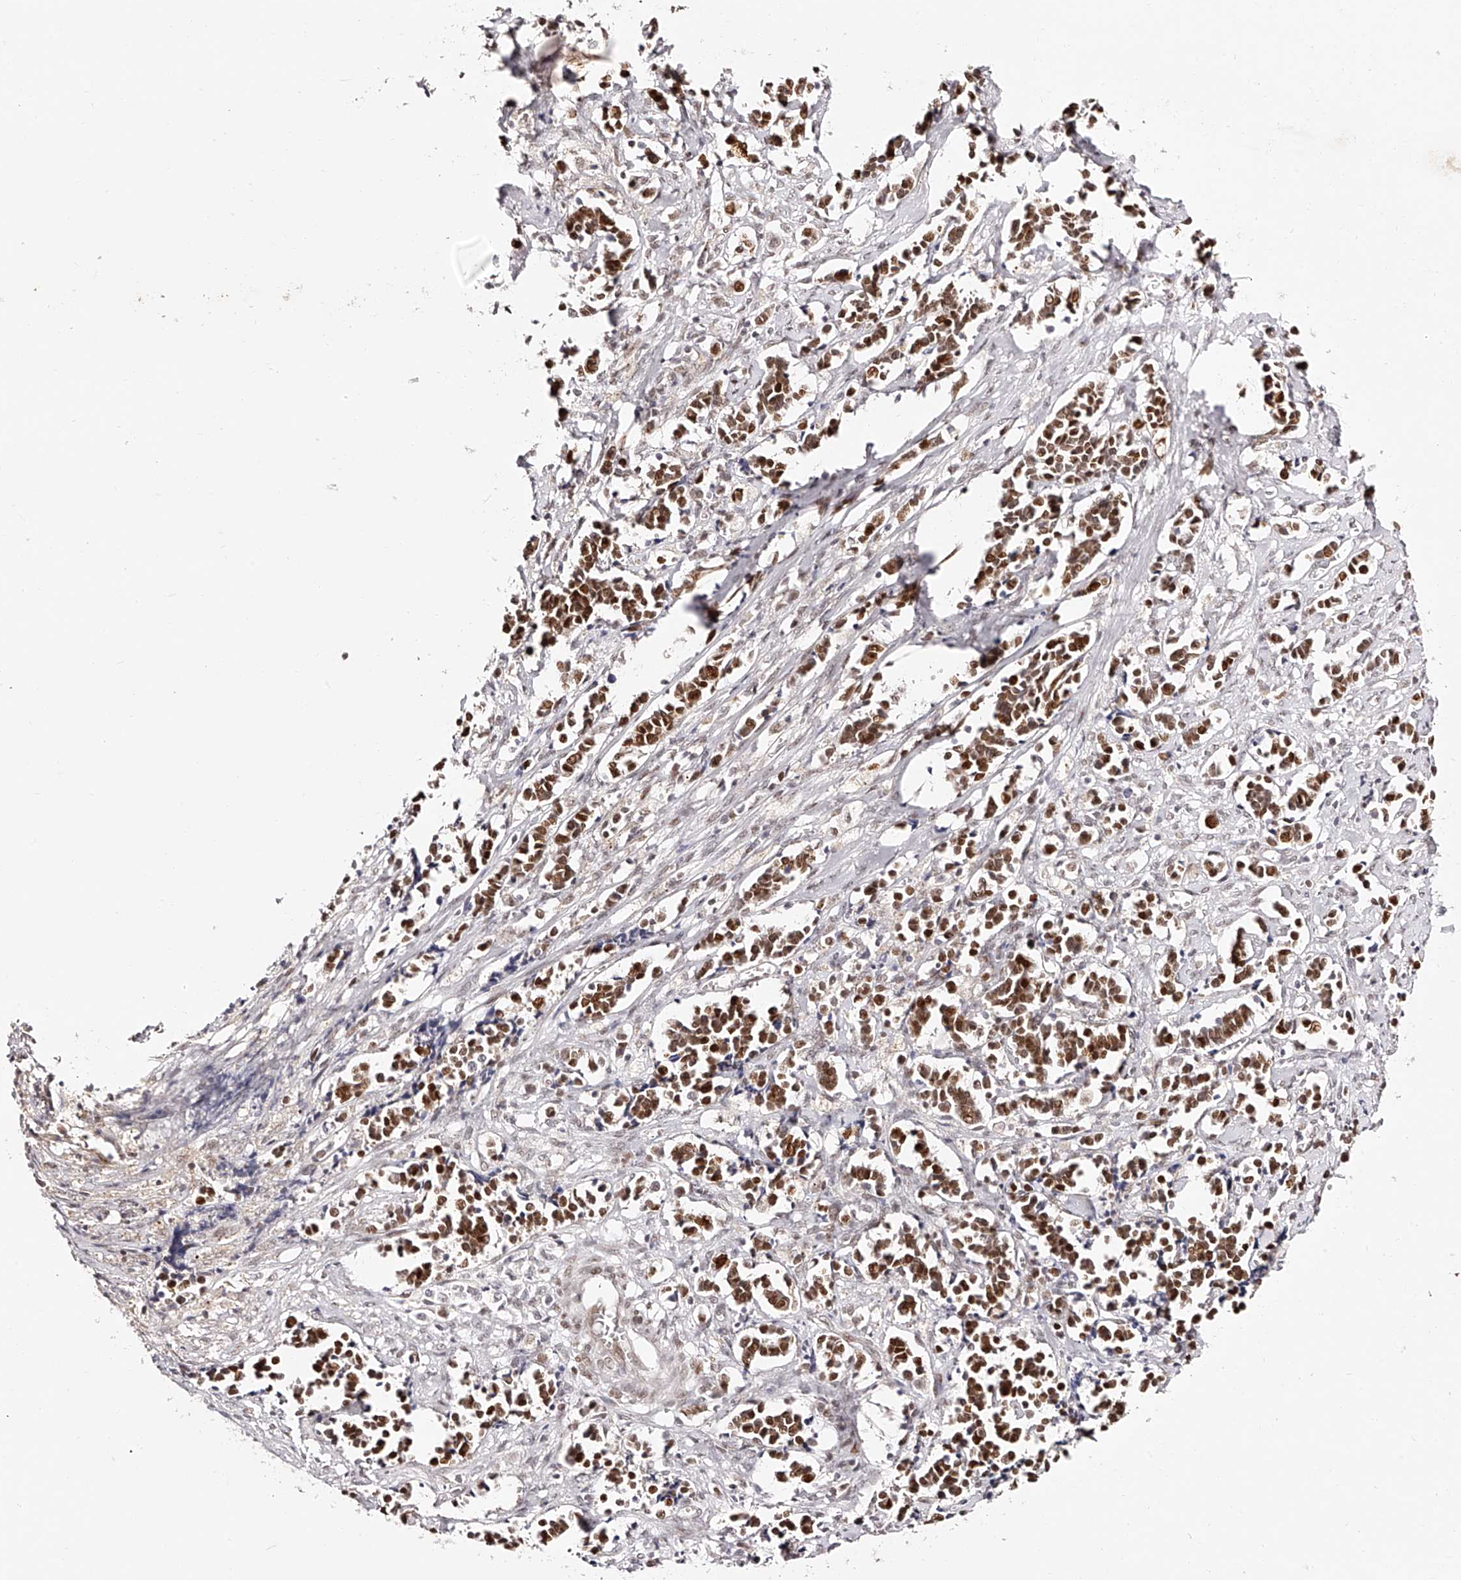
{"staining": {"intensity": "moderate", "quantity": ">75%", "location": "nuclear"}, "tissue": "cervical cancer", "cell_type": "Tumor cells", "image_type": "cancer", "snomed": [{"axis": "morphology", "description": "Normal tissue, NOS"}, {"axis": "morphology", "description": "Squamous cell carcinoma, NOS"}, {"axis": "topography", "description": "Cervix"}], "caption": "Moderate nuclear staining is appreciated in approximately >75% of tumor cells in cervical cancer. (DAB (3,3'-diaminobenzidine) IHC, brown staining for protein, blue staining for nuclei).", "gene": "USF3", "patient": {"sex": "female", "age": 35}}